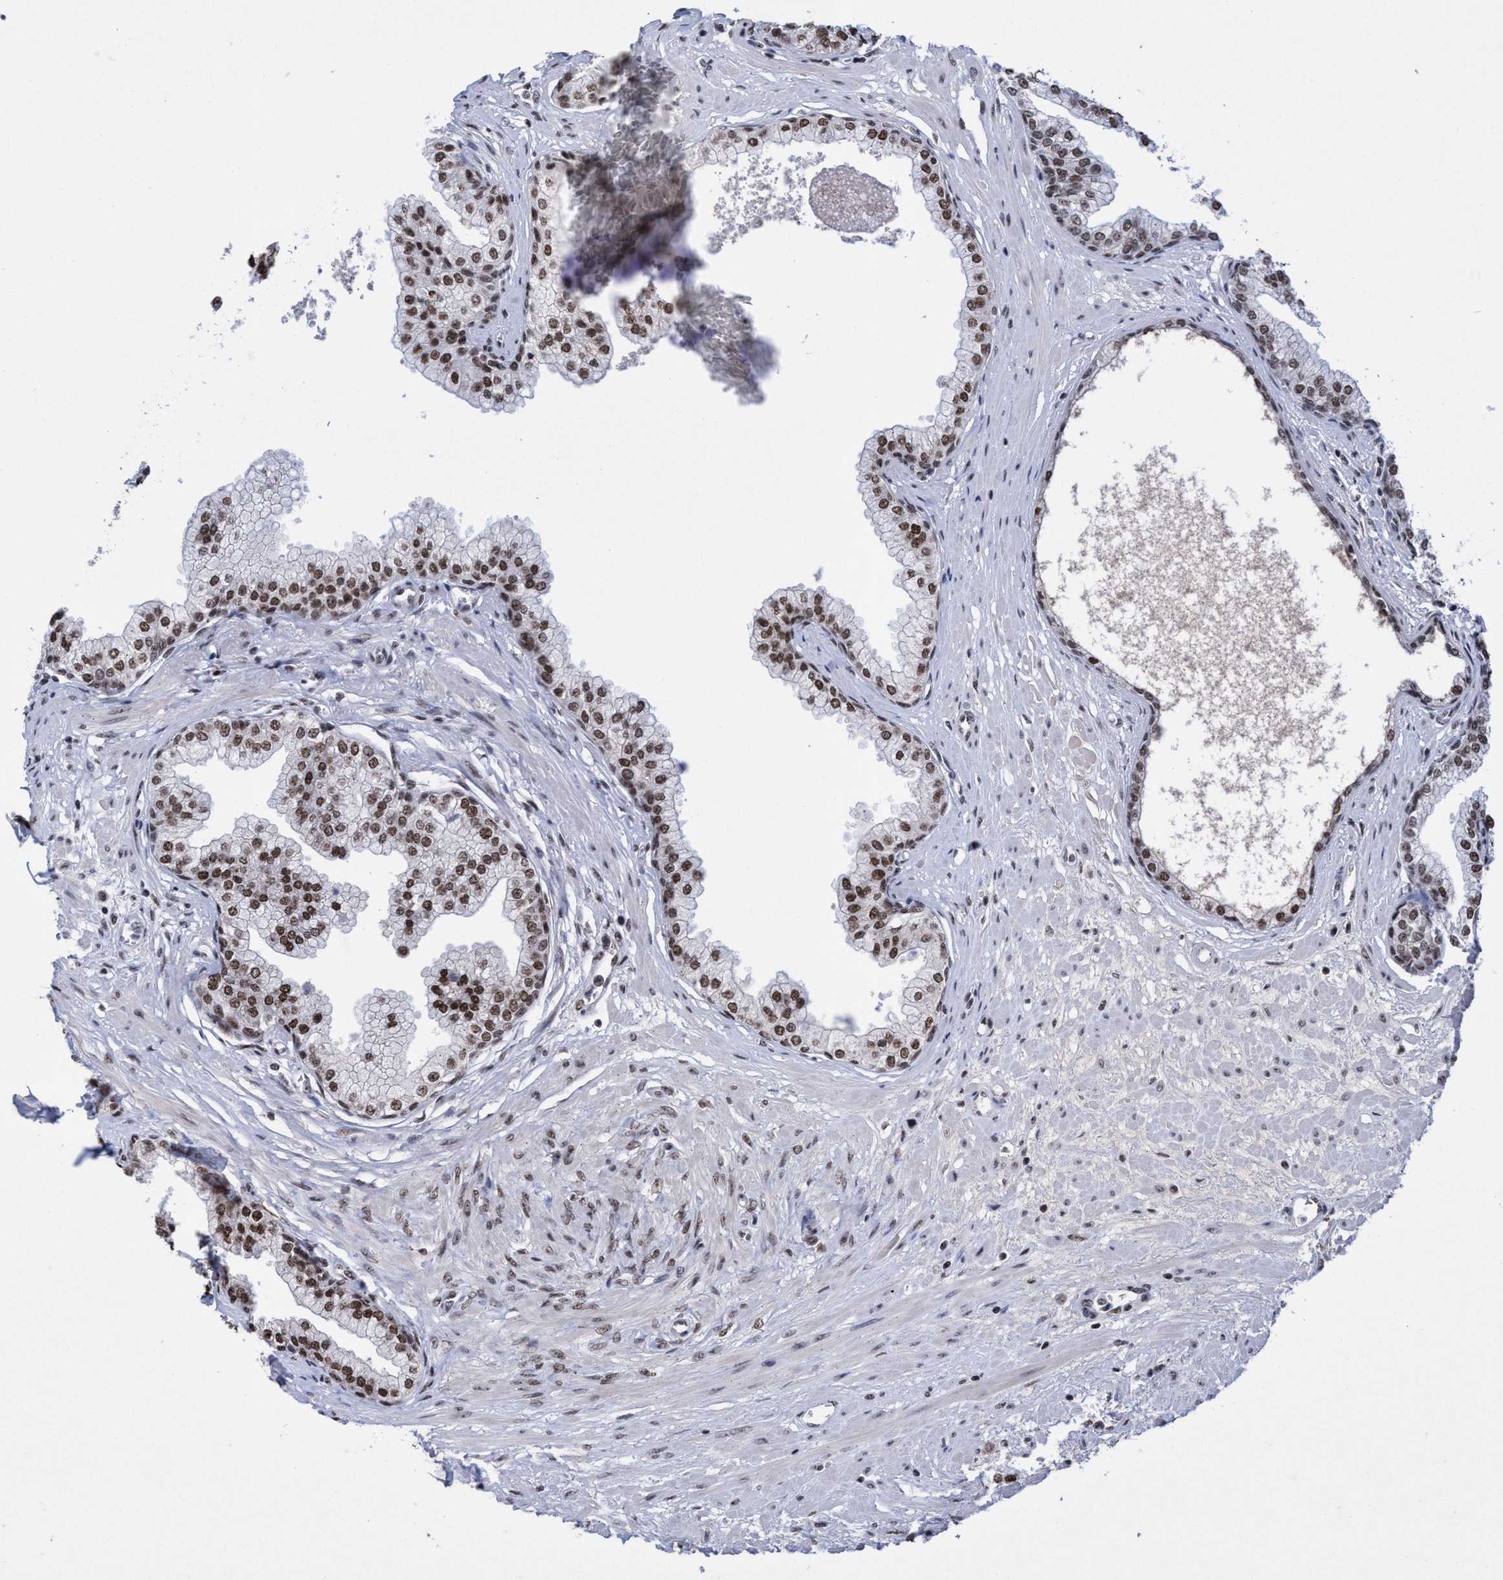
{"staining": {"intensity": "strong", "quantity": ">75%", "location": "nuclear"}, "tissue": "prostate", "cell_type": "Glandular cells", "image_type": "normal", "snomed": [{"axis": "morphology", "description": "Normal tissue, NOS"}, {"axis": "morphology", "description": "Urothelial carcinoma, Low grade"}, {"axis": "topography", "description": "Urinary bladder"}, {"axis": "topography", "description": "Prostate"}], "caption": "A brown stain labels strong nuclear expression of a protein in glandular cells of normal human prostate. (DAB (3,3'-diaminobenzidine) IHC, brown staining for protein, blue staining for nuclei).", "gene": "EFCAB10", "patient": {"sex": "male", "age": 60}}